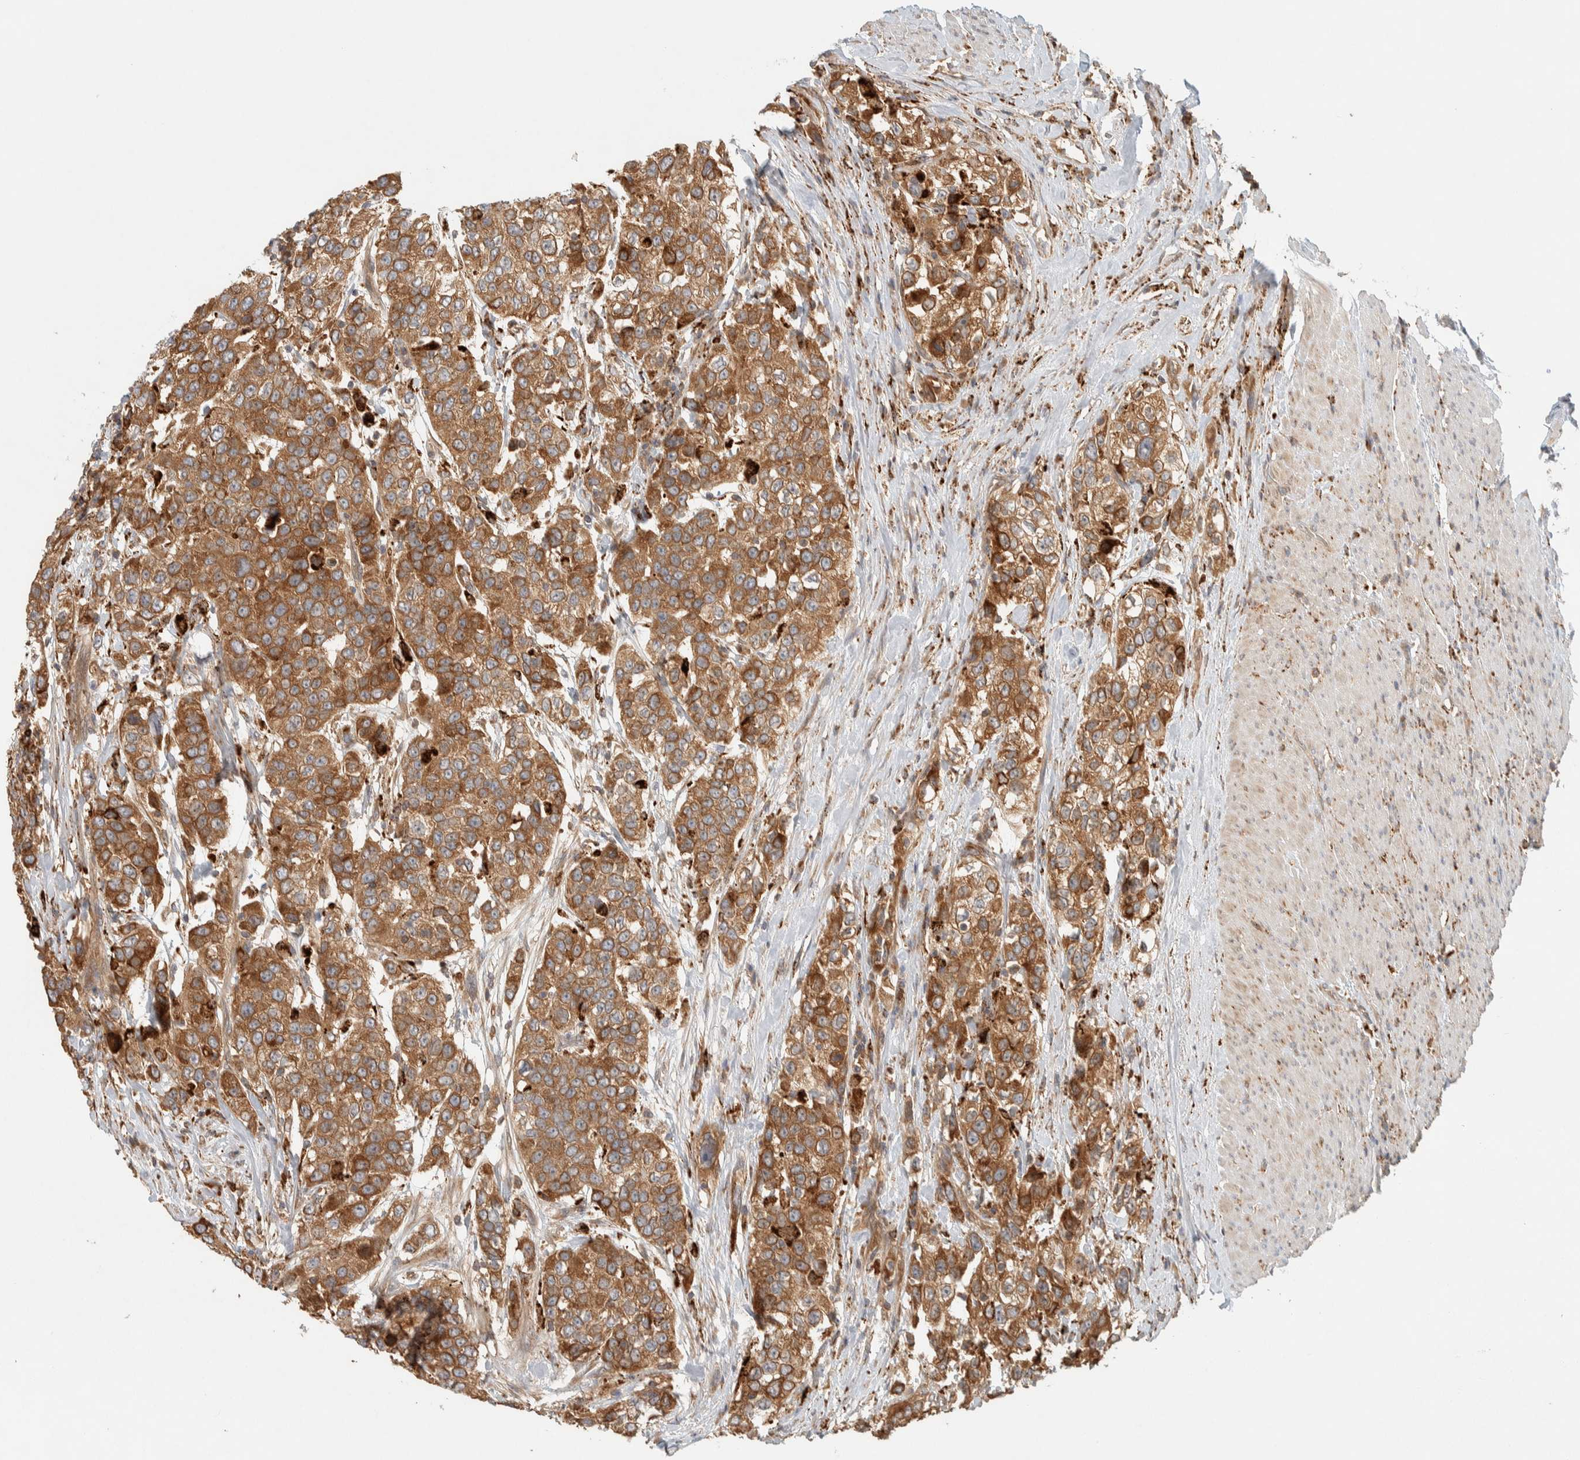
{"staining": {"intensity": "moderate", "quantity": ">75%", "location": "cytoplasmic/membranous"}, "tissue": "urothelial cancer", "cell_type": "Tumor cells", "image_type": "cancer", "snomed": [{"axis": "morphology", "description": "Urothelial carcinoma, High grade"}, {"axis": "topography", "description": "Urinary bladder"}], "caption": "Approximately >75% of tumor cells in human urothelial carcinoma (high-grade) show moderate cytoplasmic/membranous protein staining as visualized by brown immunohistochemical staining.", "gene": "FAM167A", "patient": {"sex": "female", "age": 80}}